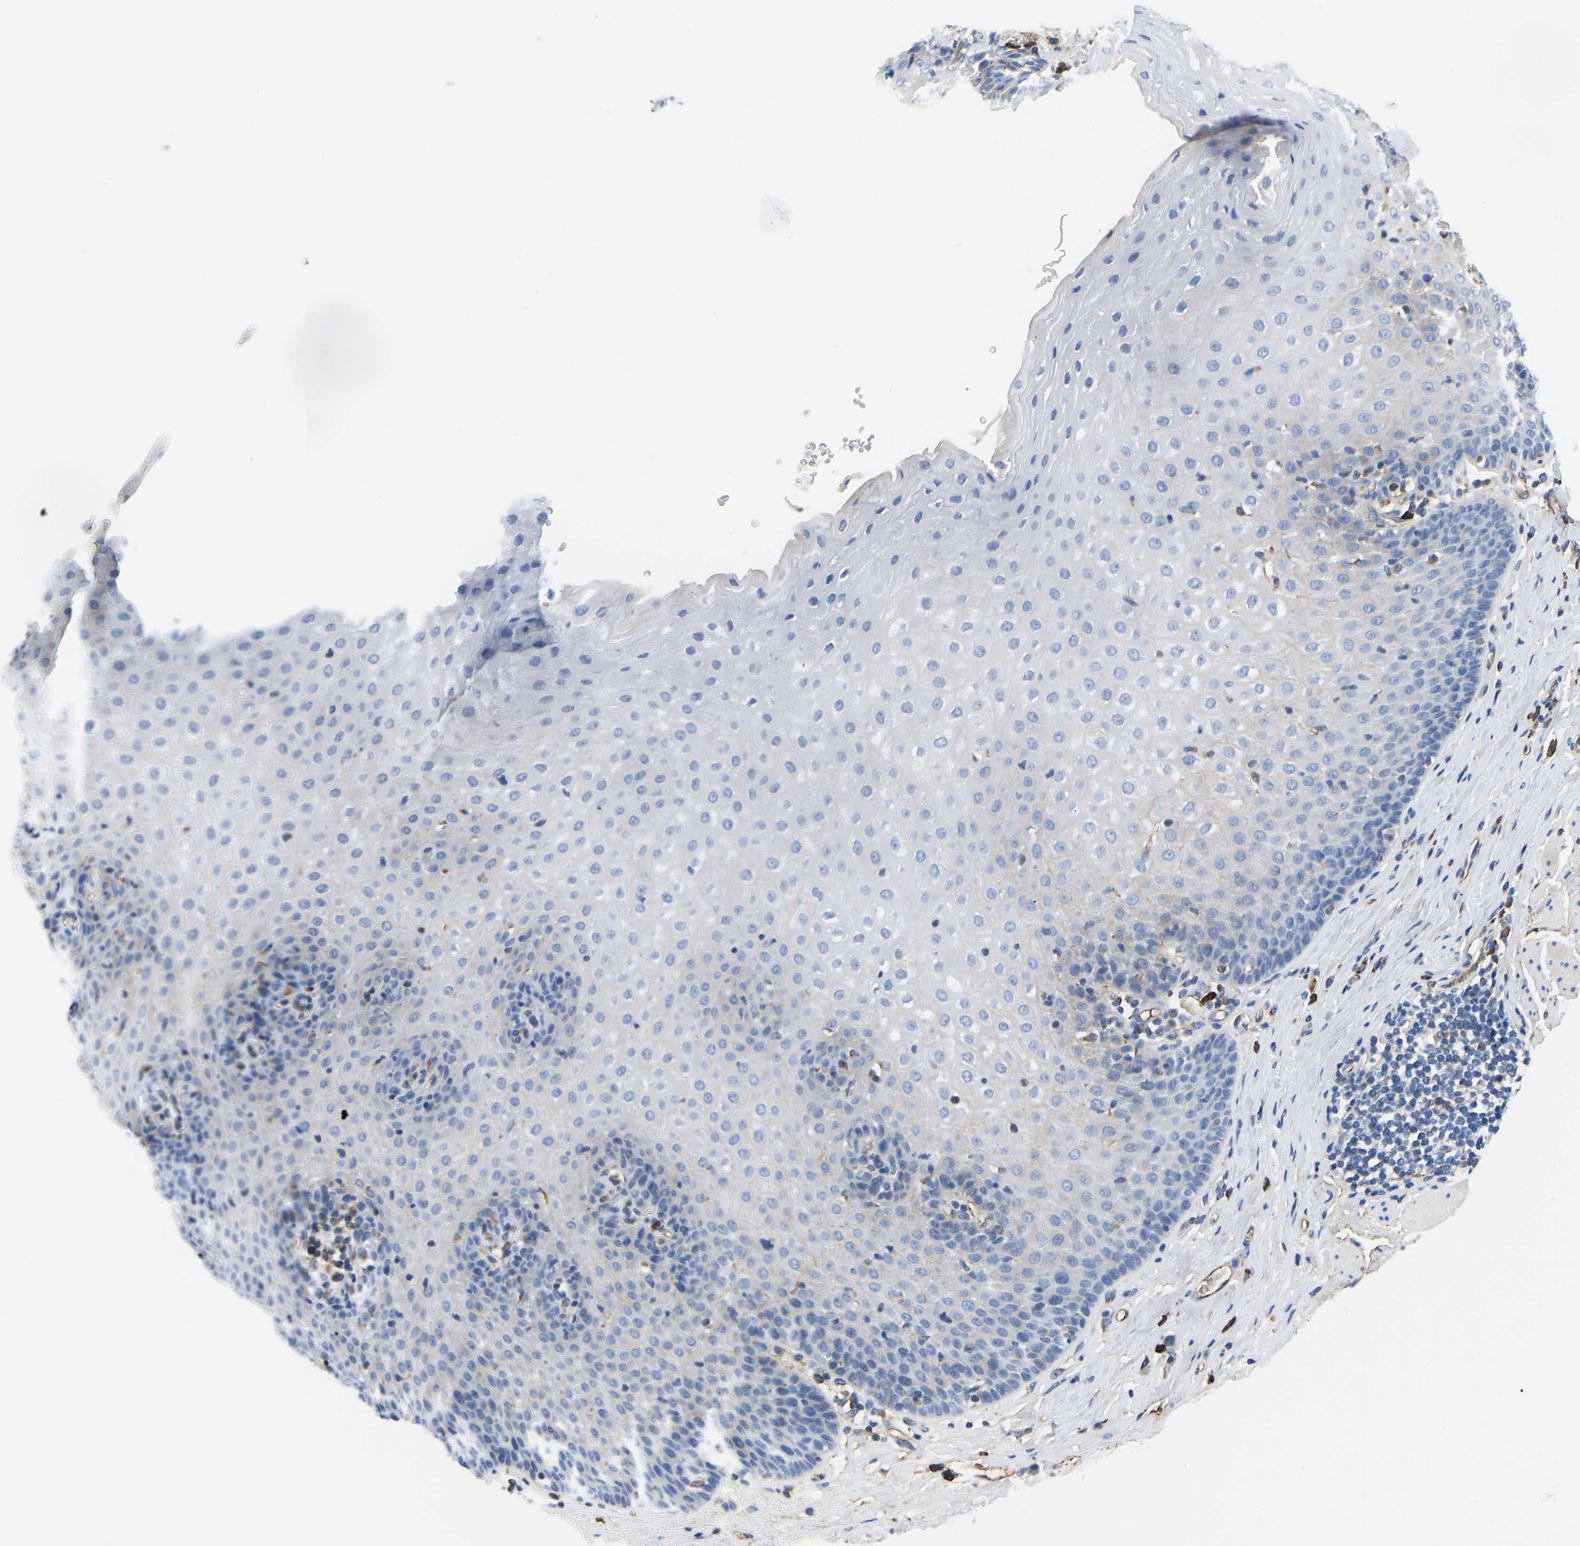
{"staining": {"intensity": "negative", "quantity": "none", "location": "none"}, "tissue": "esophagus", "cell_type": "Squamous epithelial cells", "image_type": "normal", "snomed": [{"axis": "morphology", "description": "Normal tissue, NOS"}, {"axis": "topography", "description": "Esophagus"}], "caption": "This micrograph is of normal esophagus stained with immunohistochemistry to label a protein in brown with the nuclei are counter-stained blue. There is no expression in squamous epithelial cells.", "gene": "HSPG2", "patient": {"sex": "female", "age": 61}}